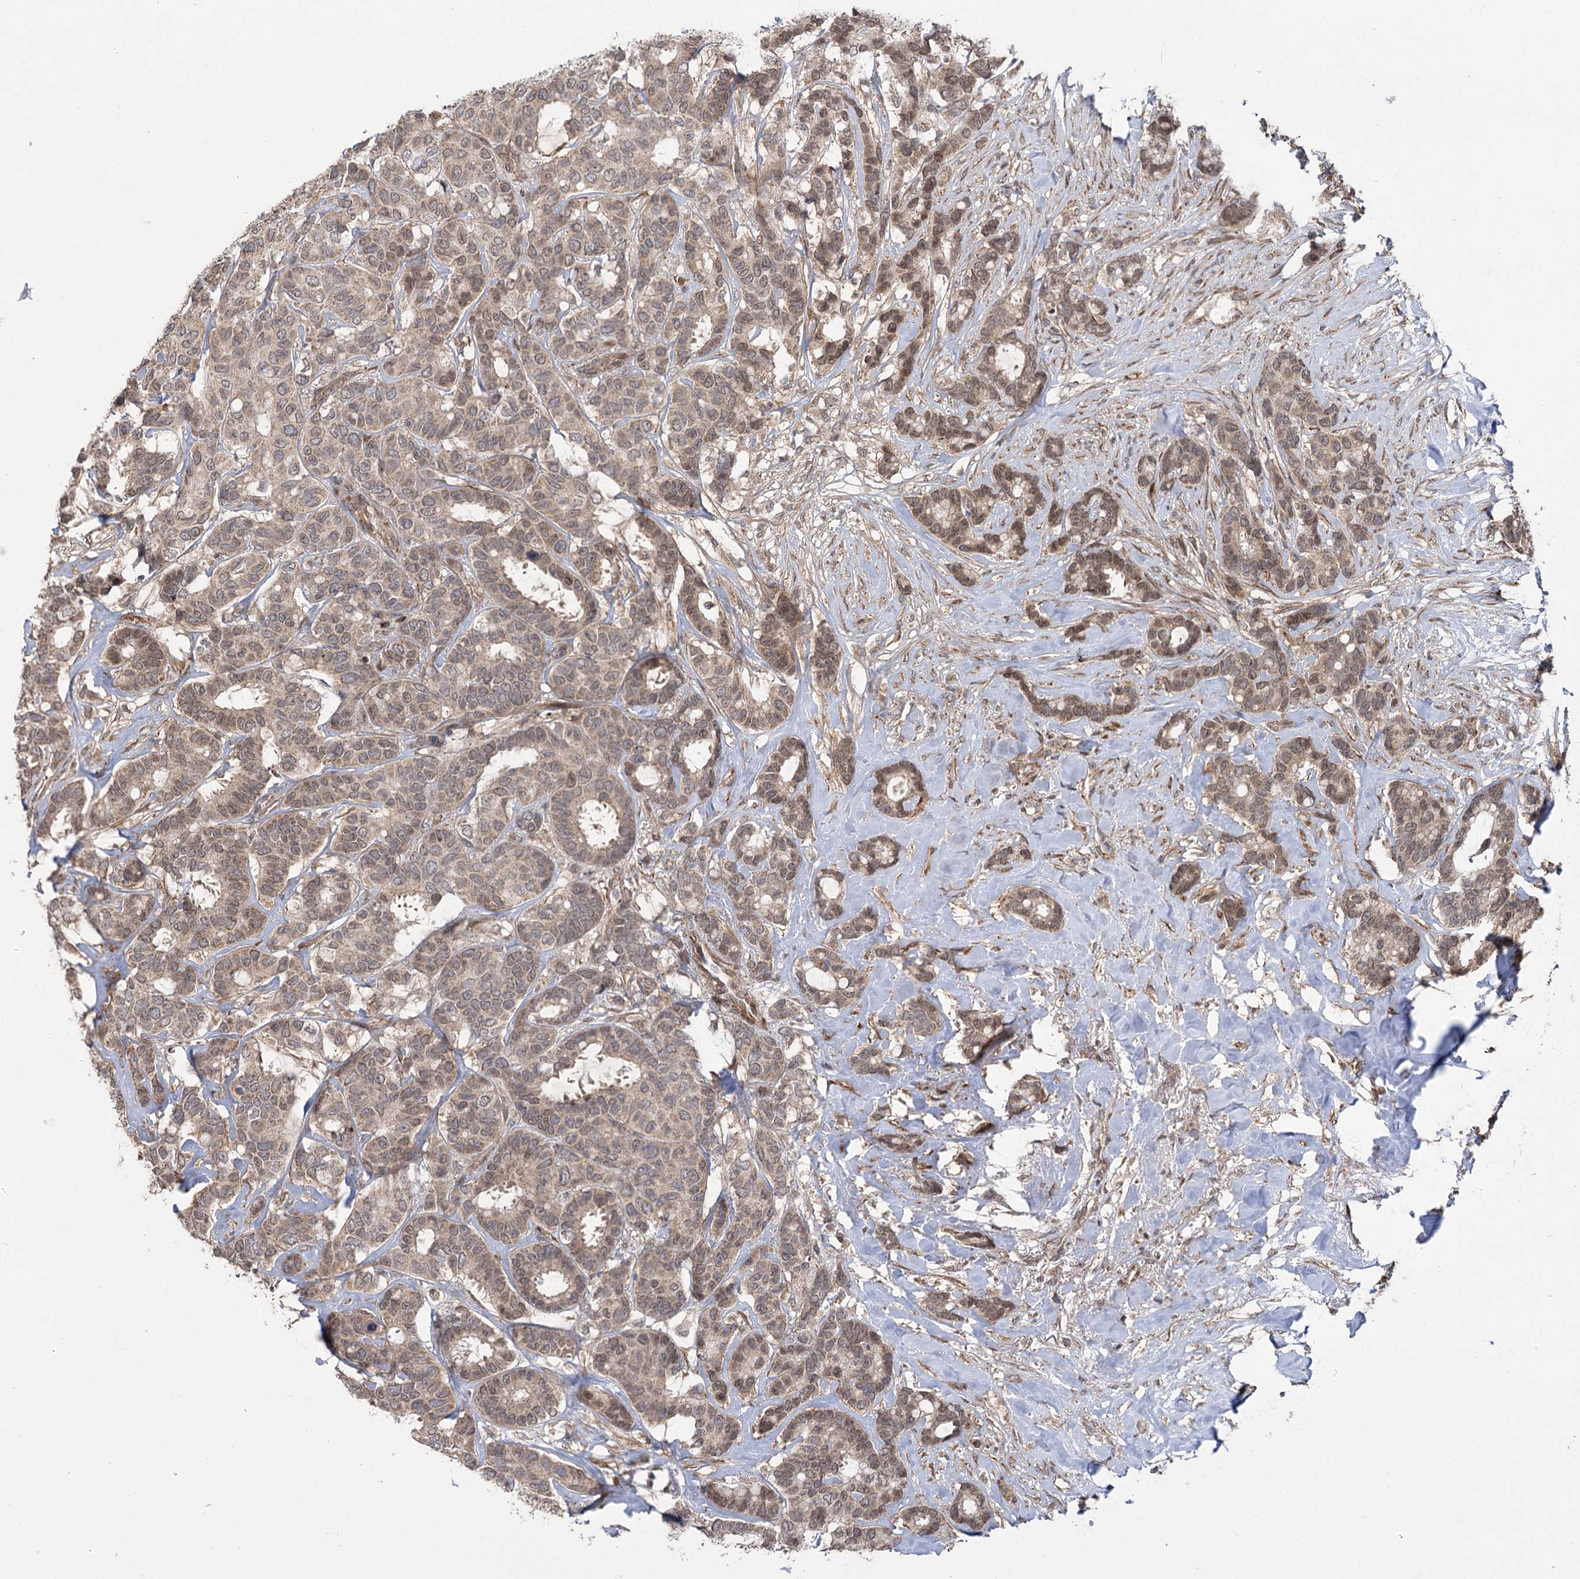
{"staining": {"intensity": "weak", "quantity": ">75%", "location": "cytoplasmic/membranous,nuclear"}, "tissue": "breast cancer", "cell_type": "Tumor cells", "image_type": "cancer", "snomed": [{"axis": "morphology", "description": "Duct carcinoma"}, {"axis": "topography", "description": "Breast"}], "caption": "Immunohistochemistry histopathology image of neoplastic tissue: breast intraductal carcinoma stained using IHC shows low levels of weak protein expression localized specifically in the cytoplasmic/membranous and nuclear of tumor cells, appearing as a cytoplasmic/membranous and nuclear brown color.", "gene": "TENM2", "patient": {"sex": "female", "age": 87}}